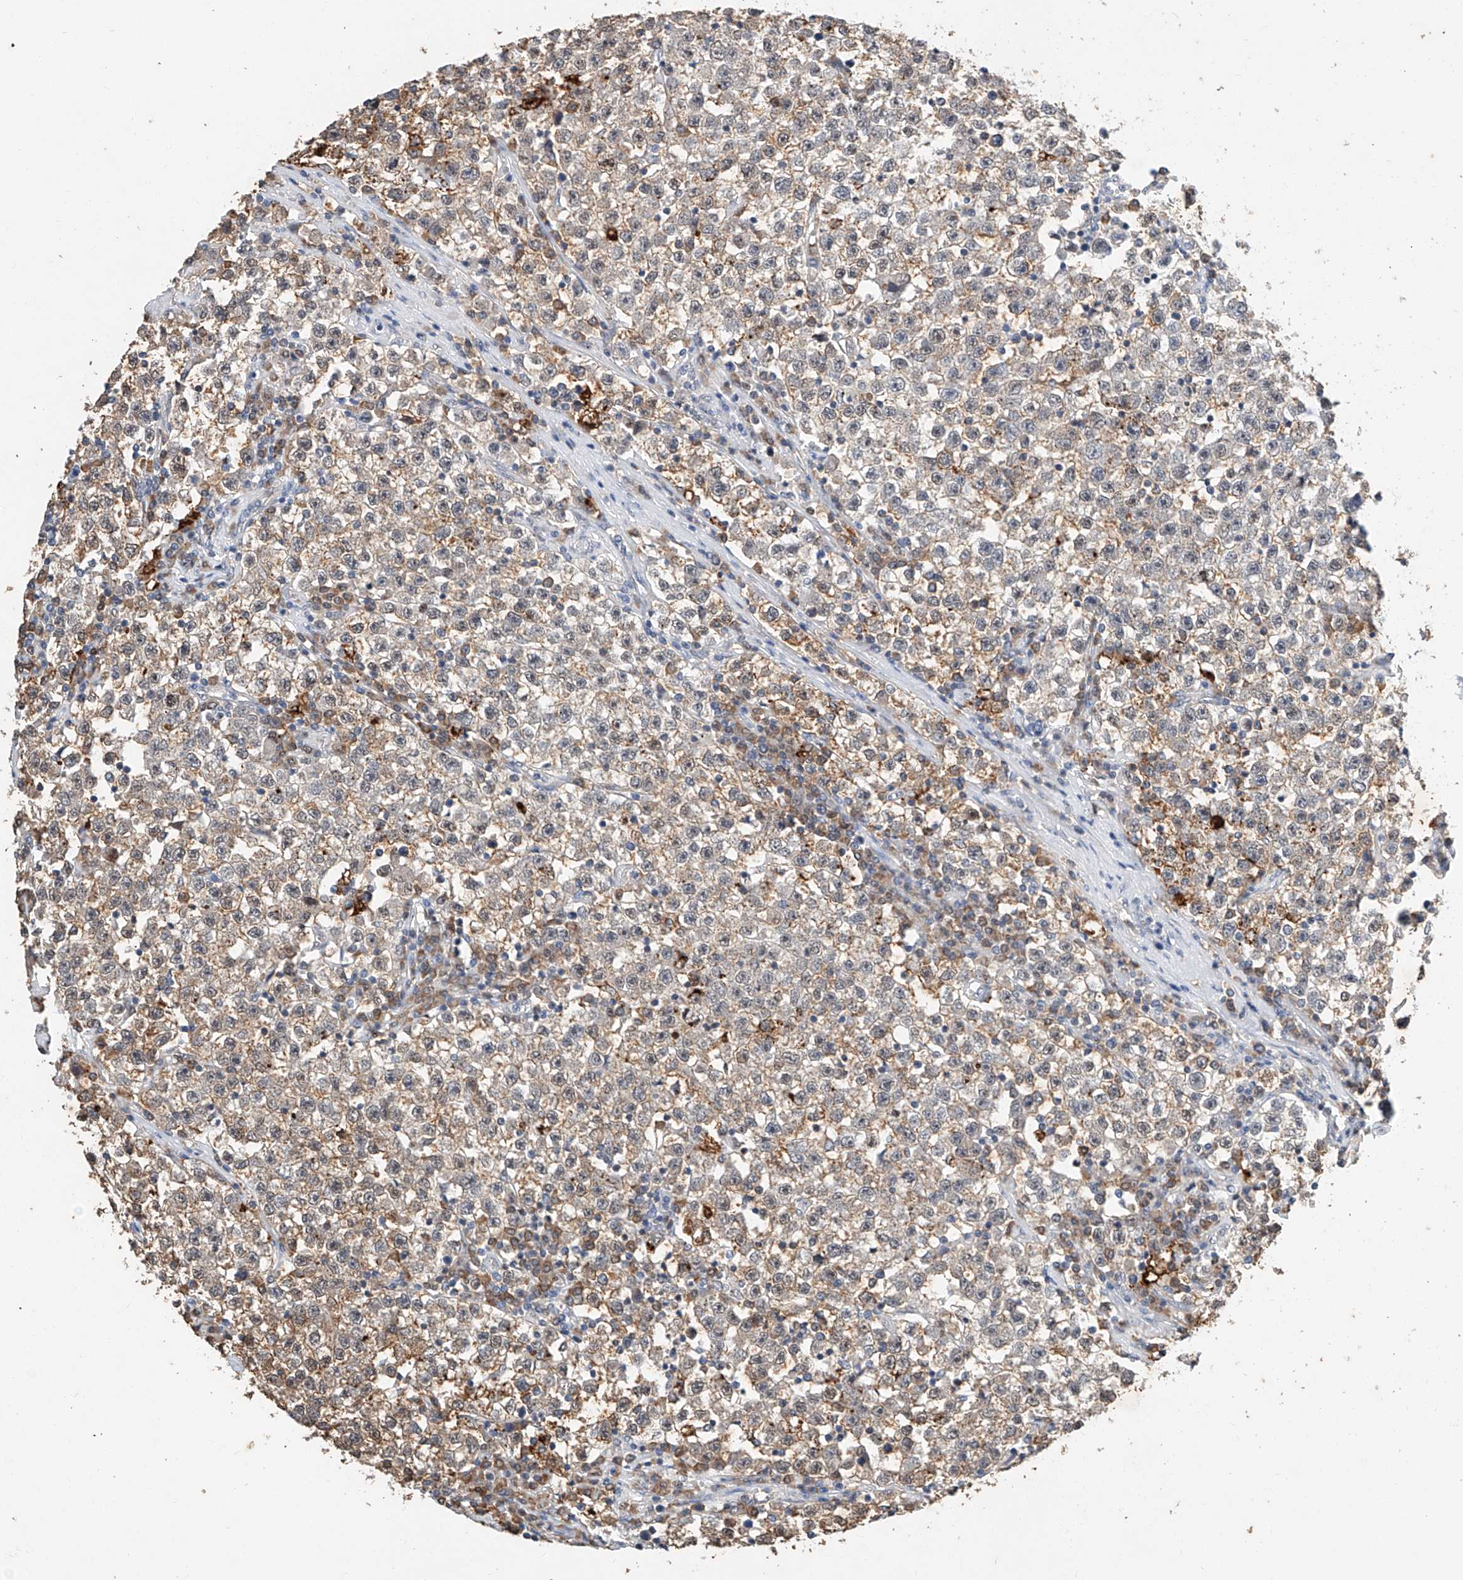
{"staining": {"intensity": "weak", "quantity": "25%-75%", "location": "cytoplasmic/membranous"}, "tissue": "testis cancer", "cell_type": "Tumor cells", "image_type": "cancer", "snomed": [{"axis": "morphology", "description": "Seminoma, NOS"}, {"axis": "topography", "description": "Testis"}], "caption": "Protein staining shows weak cytoplasmic/membranous positivity in about 25%-75% of tumor cells in testis cancer.", "gene": "CTDP1", "patient": {"sex": "male", "age": 22}}